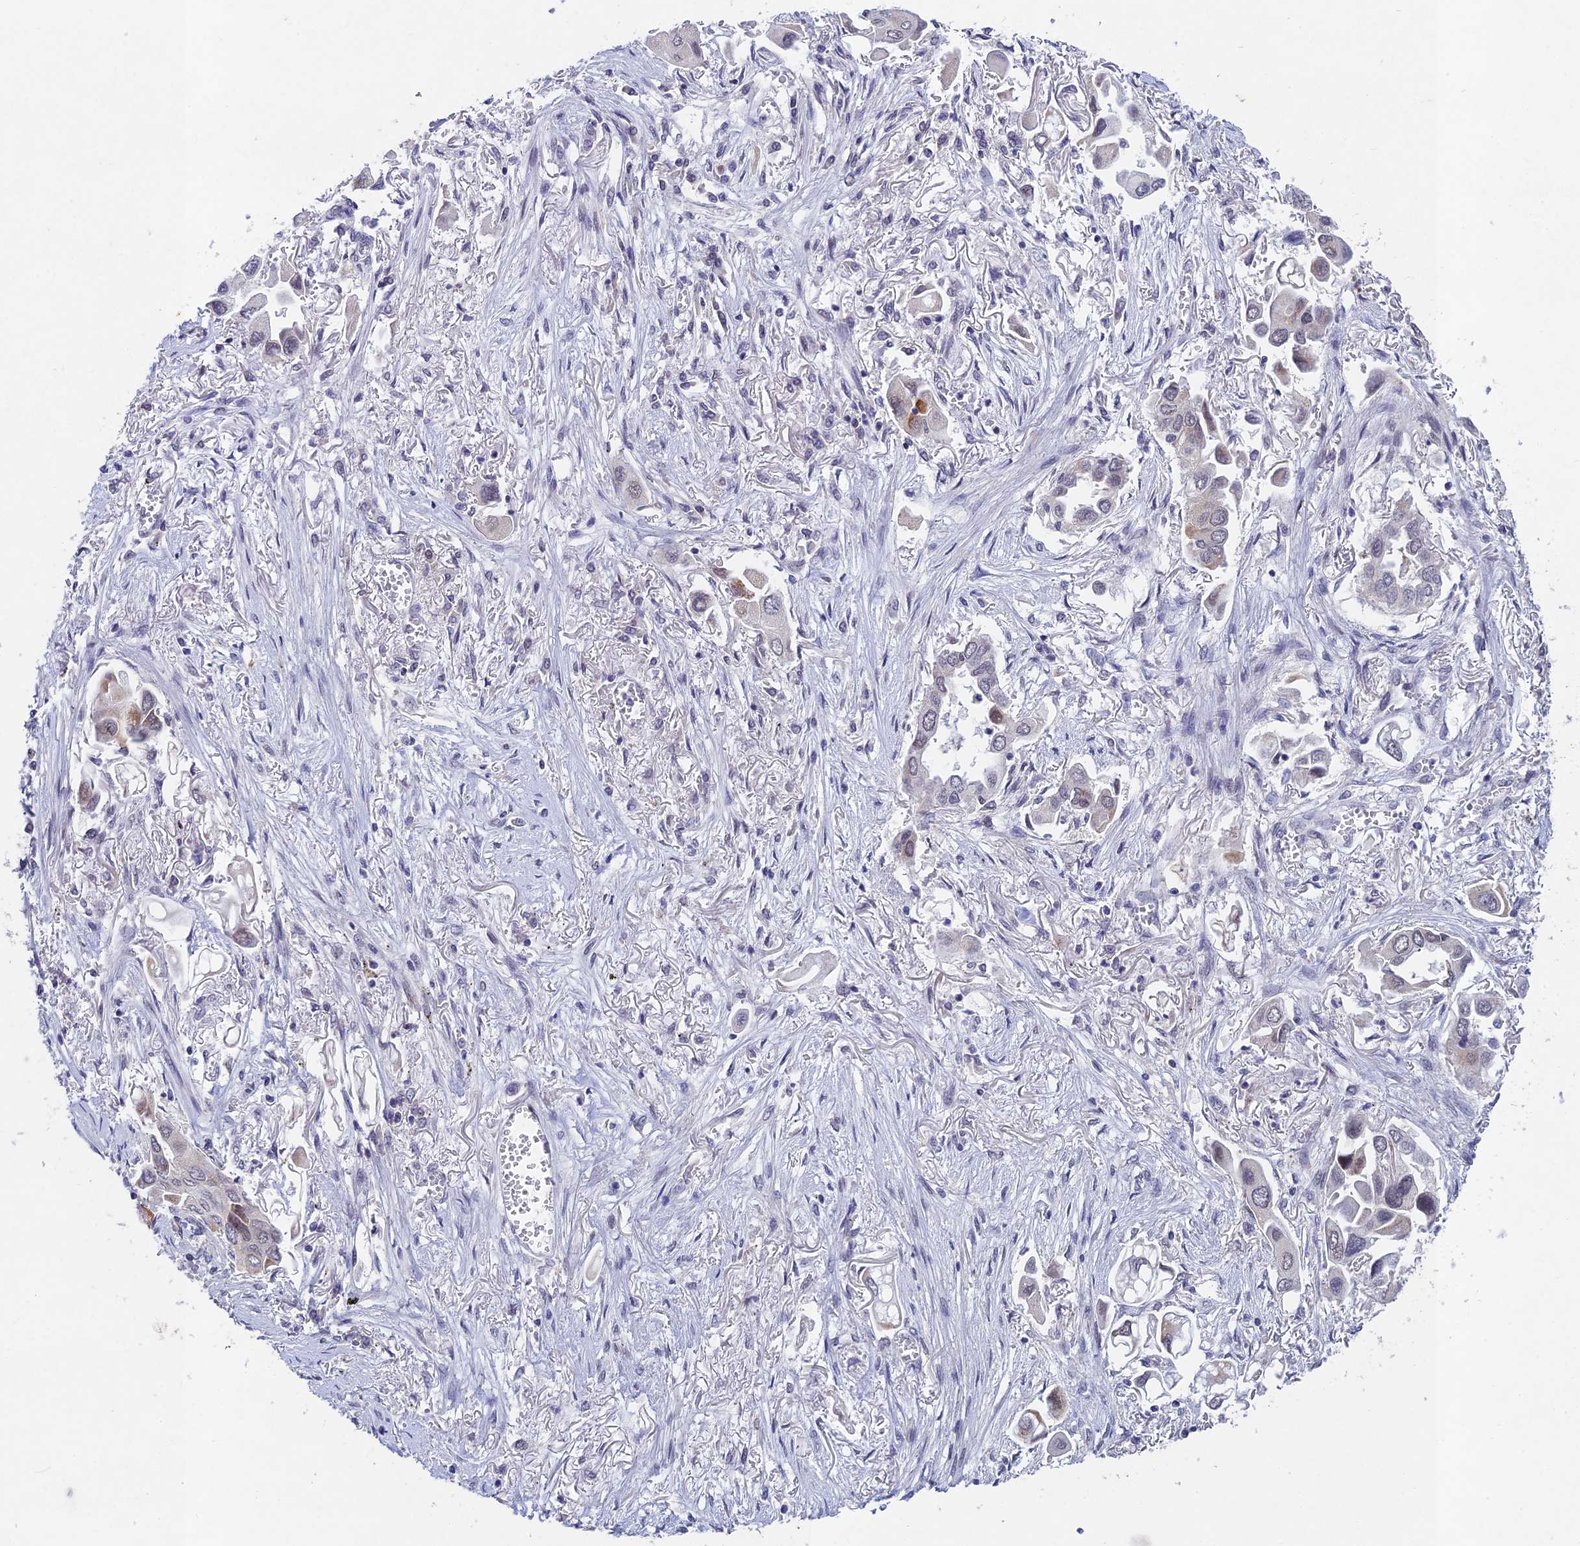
{"staining": {"intensity": "moderate", "quantity": "<25%", "location": "cytoplasmic/membranous"}, "tissue": "lung cancer", "cell_type": "Tumor cells", "image_type": "cancer", "snomed": [{"axis": "morphology", "description": "Adenocarcinoma, NOS"}, {"axis": "topography", "description": "Lung"}], "caption": "Lung adenocarcinoma tissue shows moderate cytoplasmic/membranous staining in about <25% of tumor cells, visualized by immunohistochemistry.", "gene": "RAVER1", "patient": {"sex": "female", "age": 76}}